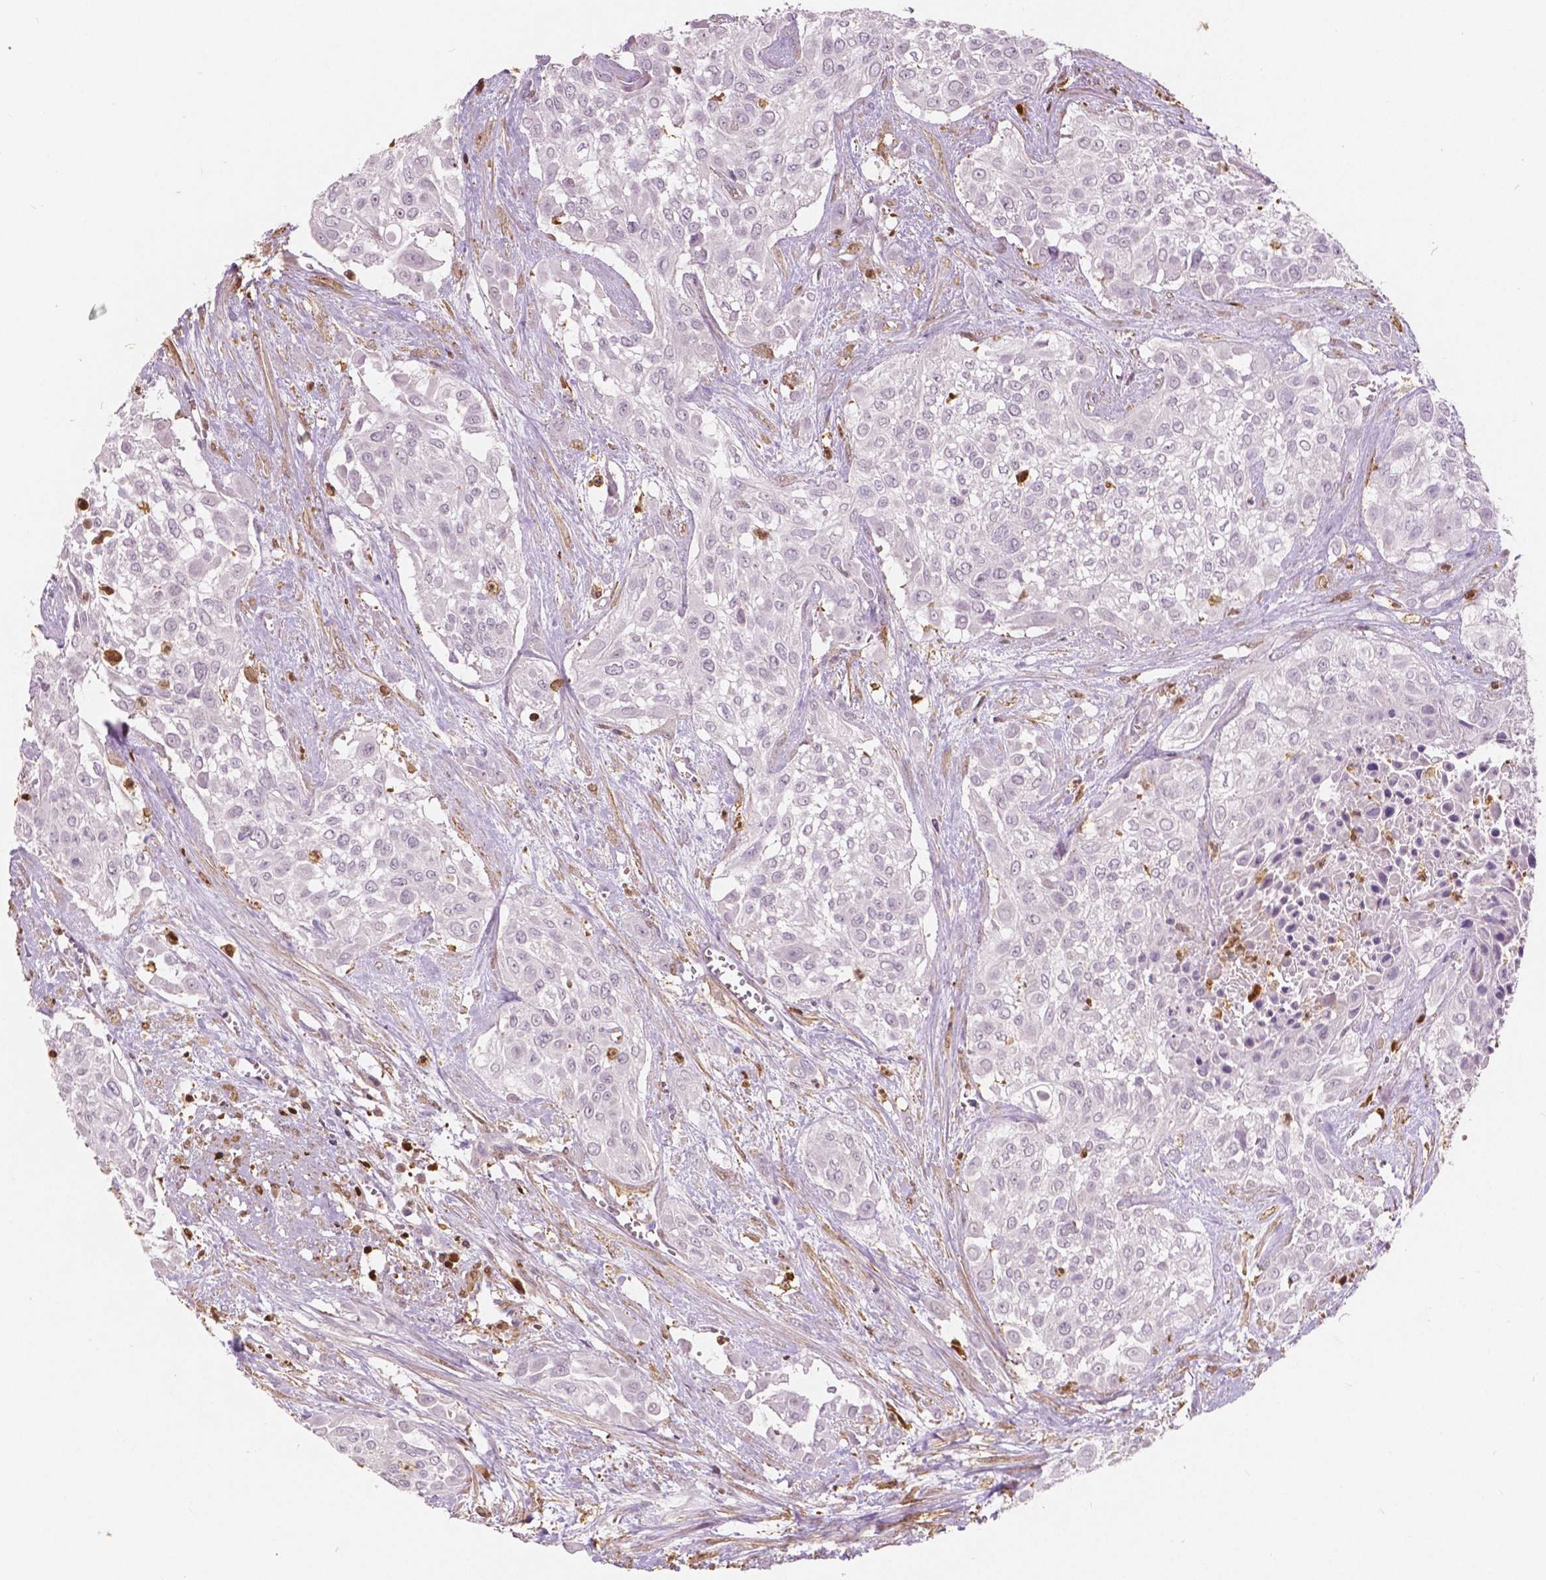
{"staining": {"intensity": "negative", "quantity": "none", "location": "none"}, "tissue": "urothelial cancer", "cell_type": "Tumor cells", "image_type": "cancer", "snomed": [{"axis": "morphology", "description": "Urothelial carcinoma, High grade"}, {"axis": "topography", "description": "Urinary bladder"}], "caption": "Tumor cells show no significant protein staining in high-grade urothelial carcinoma. (DAB (3,3'-diaminobenzidine) immunohistochemistry, high magnification).", "gene": "S100A4", "patient": {"sex": "male", "age": 57}}